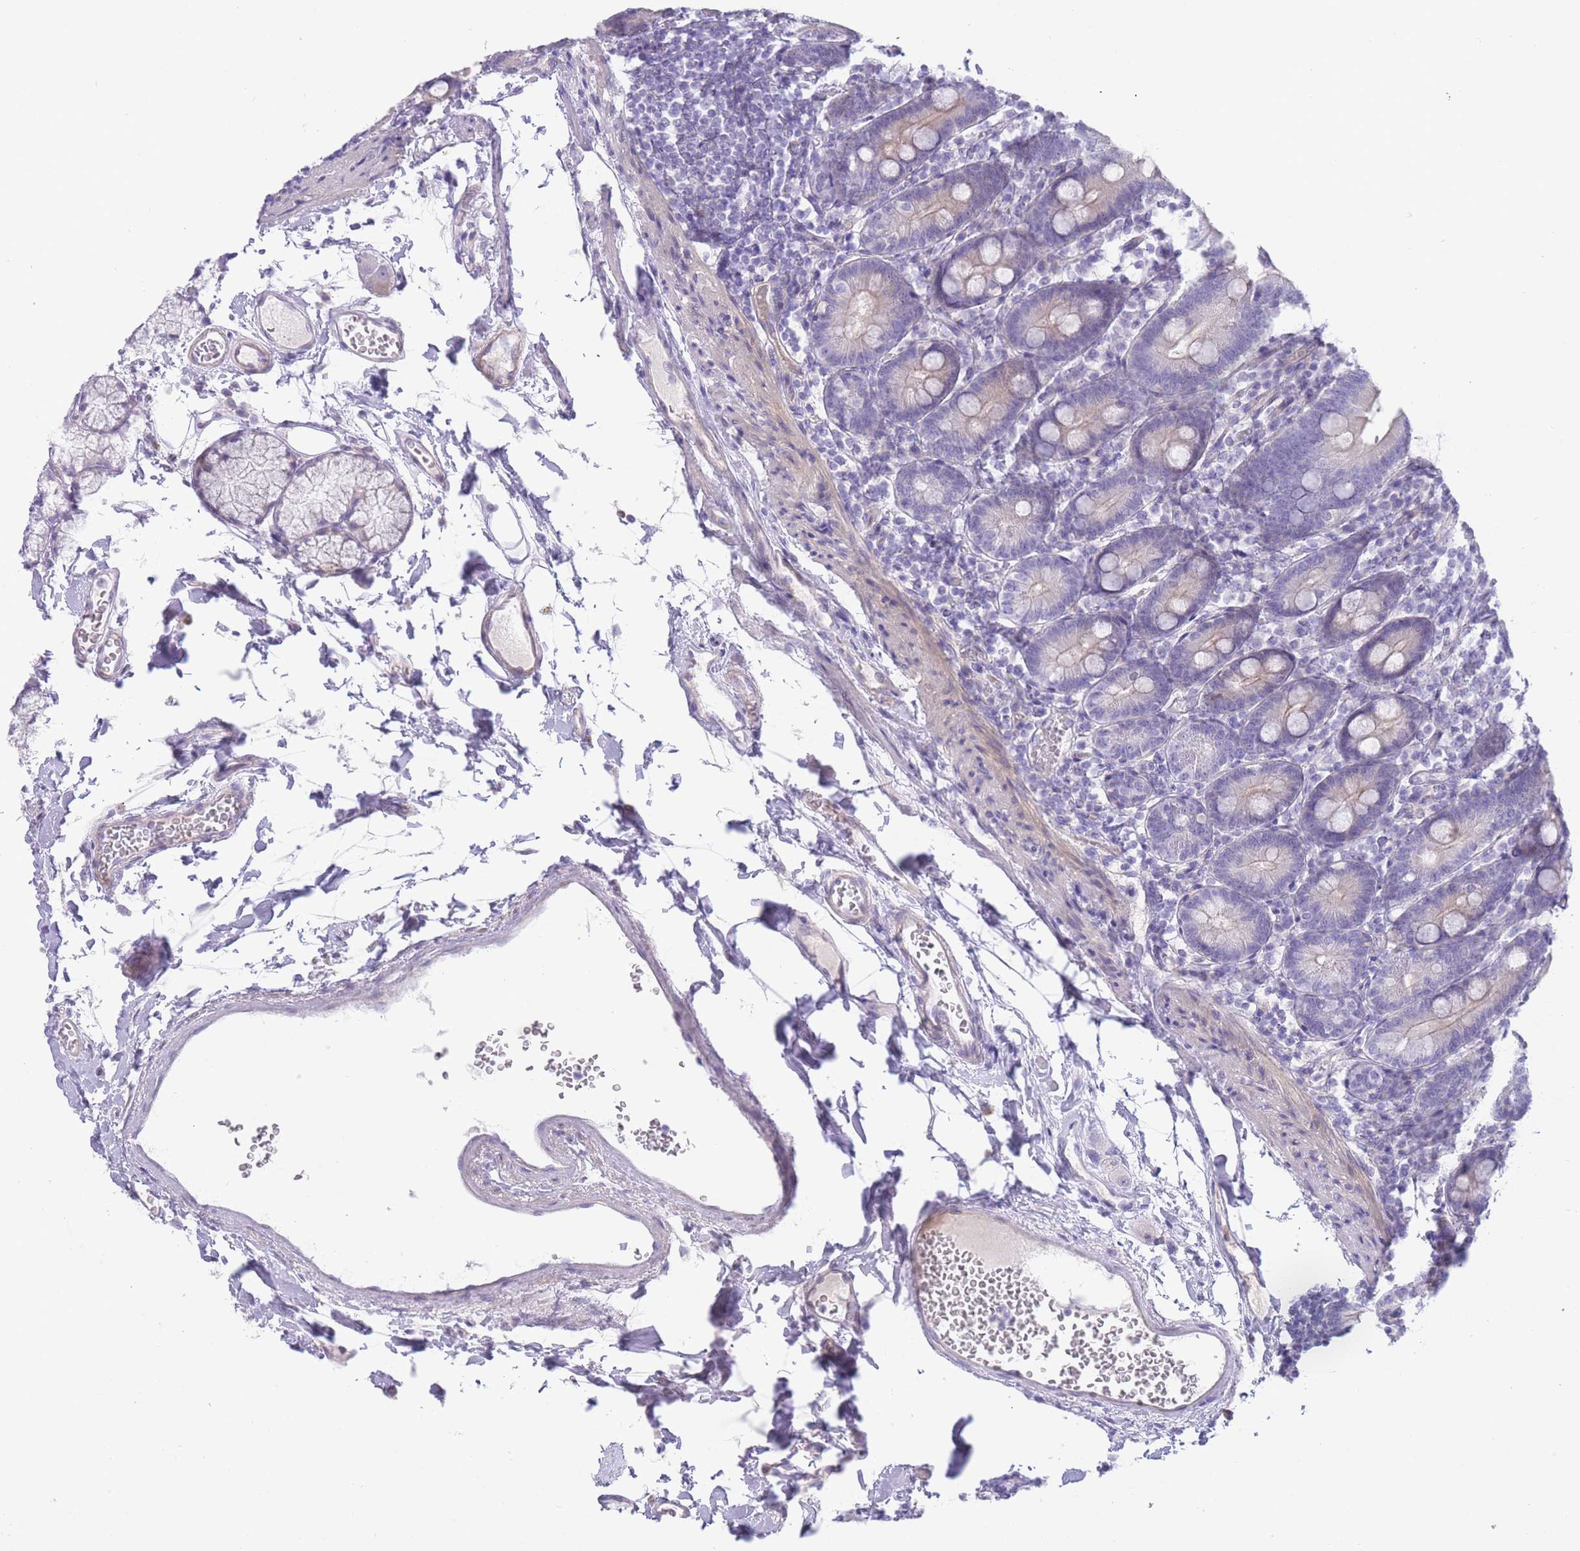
{"staining": {"intensity": "negative", "quantity": "none", "location": "none"}, "tissue": "duodenum", "cell_type": "Glandular cells", "image_type": "normal", "snomed": [{"axis": "morphology", "description": "Normal tissue, NOS"}, {"axis": "topography", "description": "Duodenum"}], "caption": "An immunohistochemistry photomicrograph of benign duodenum is shown. There is no staining in glandular cells of duodenum. Nuclei are stained in blue.", "gene": "IMPG1", "patient": {"sex": "female", "age": 67}}